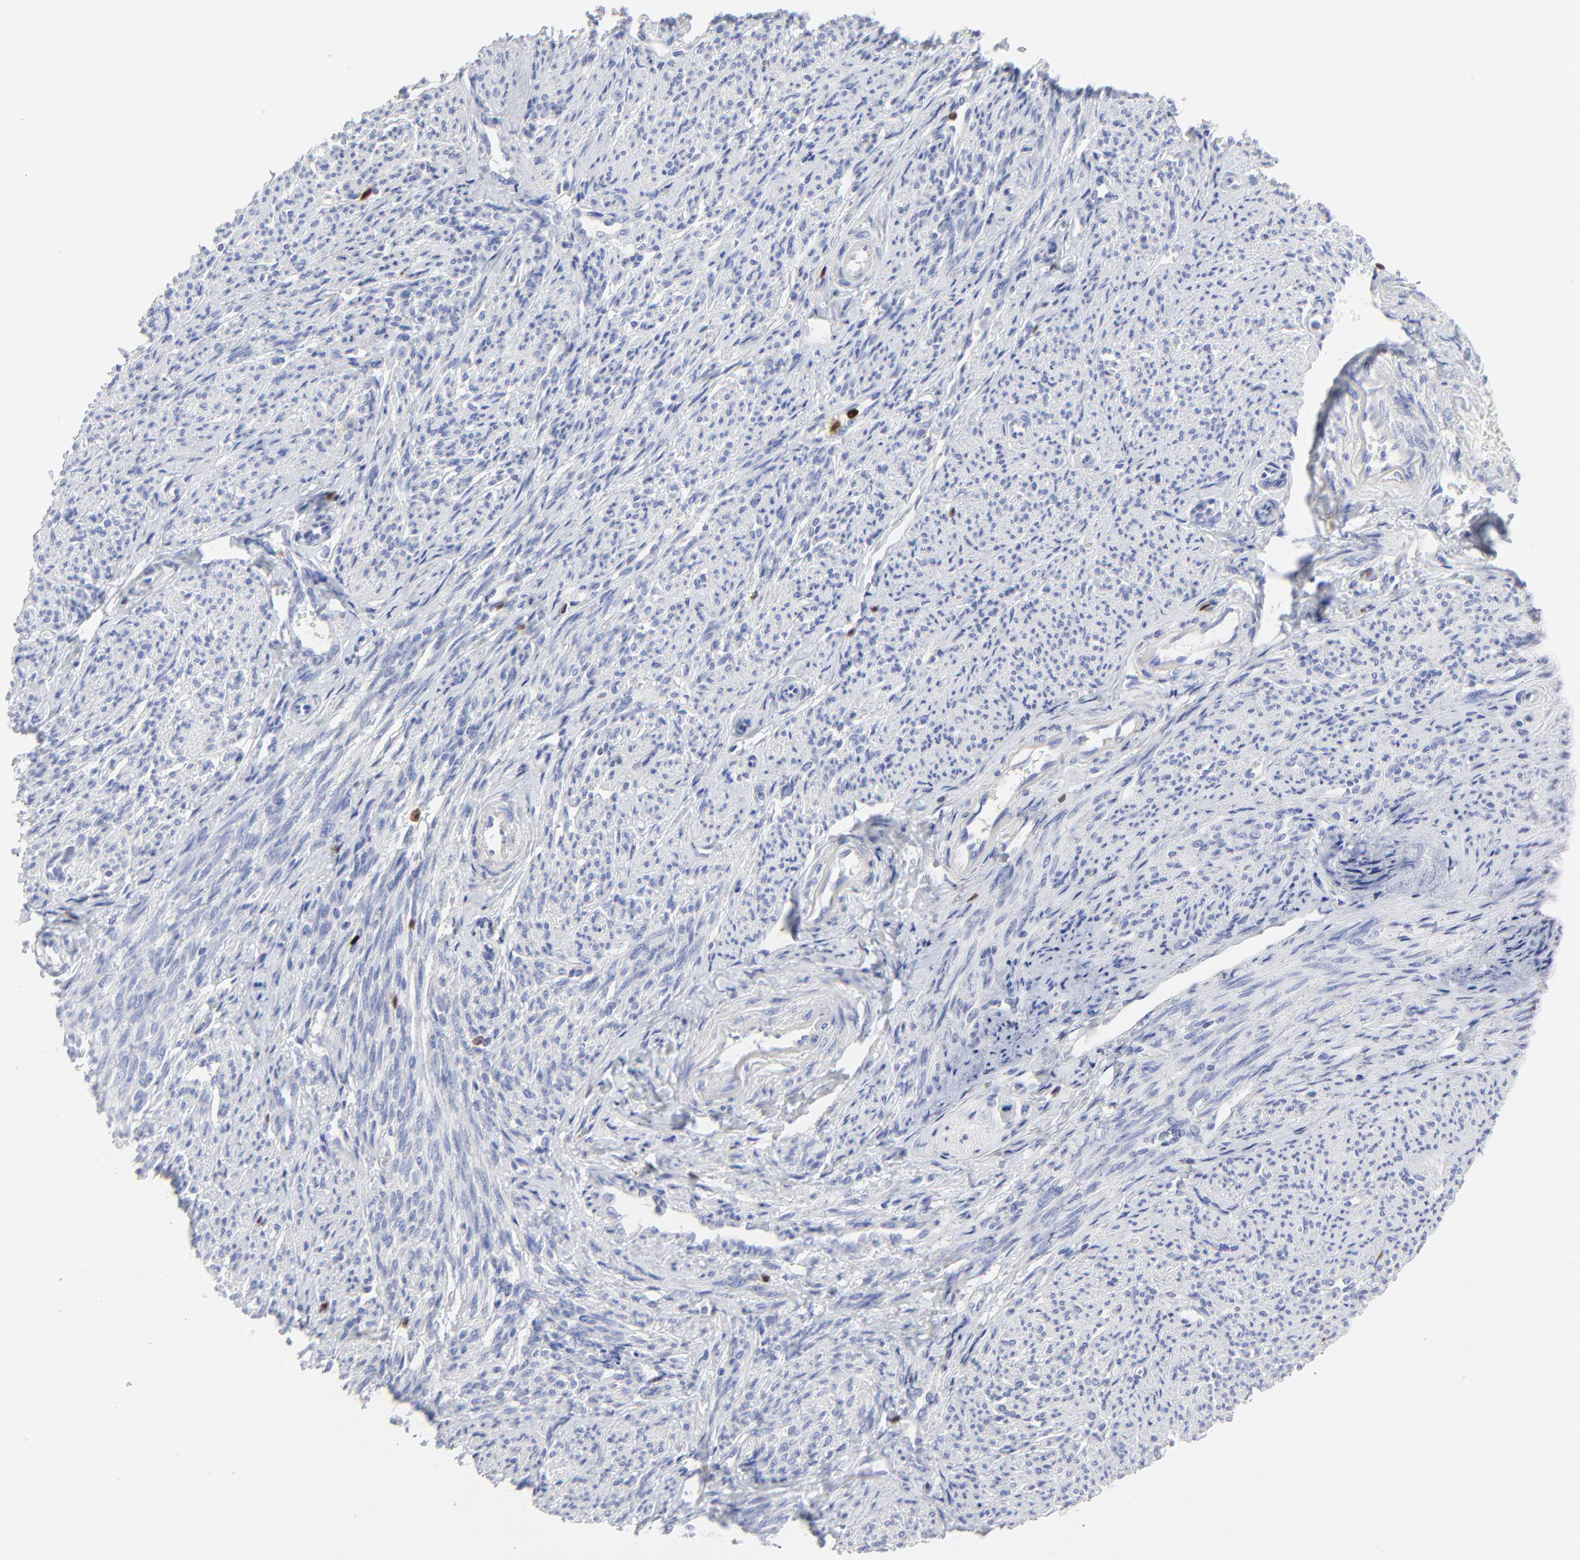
{"staining": {"intensity": "negative", "quantity": "none", "location": "none"}, "tissue": "smooth muscle", "cell_type": "Smooth muscle cells", "image_type": "normal", "snomed": [{"axis": "morphology", "description": "Normal tissue, NOS"}, {"axis": "topography", "description": "Smooth muscle"}], "caption": "Human smooth muscle stained for a protein using immunohistochemistry exhibits no expression in smooth muscle cells.", "gene": "ZAP70", "patient": {"sex": "female", "age": 65}}